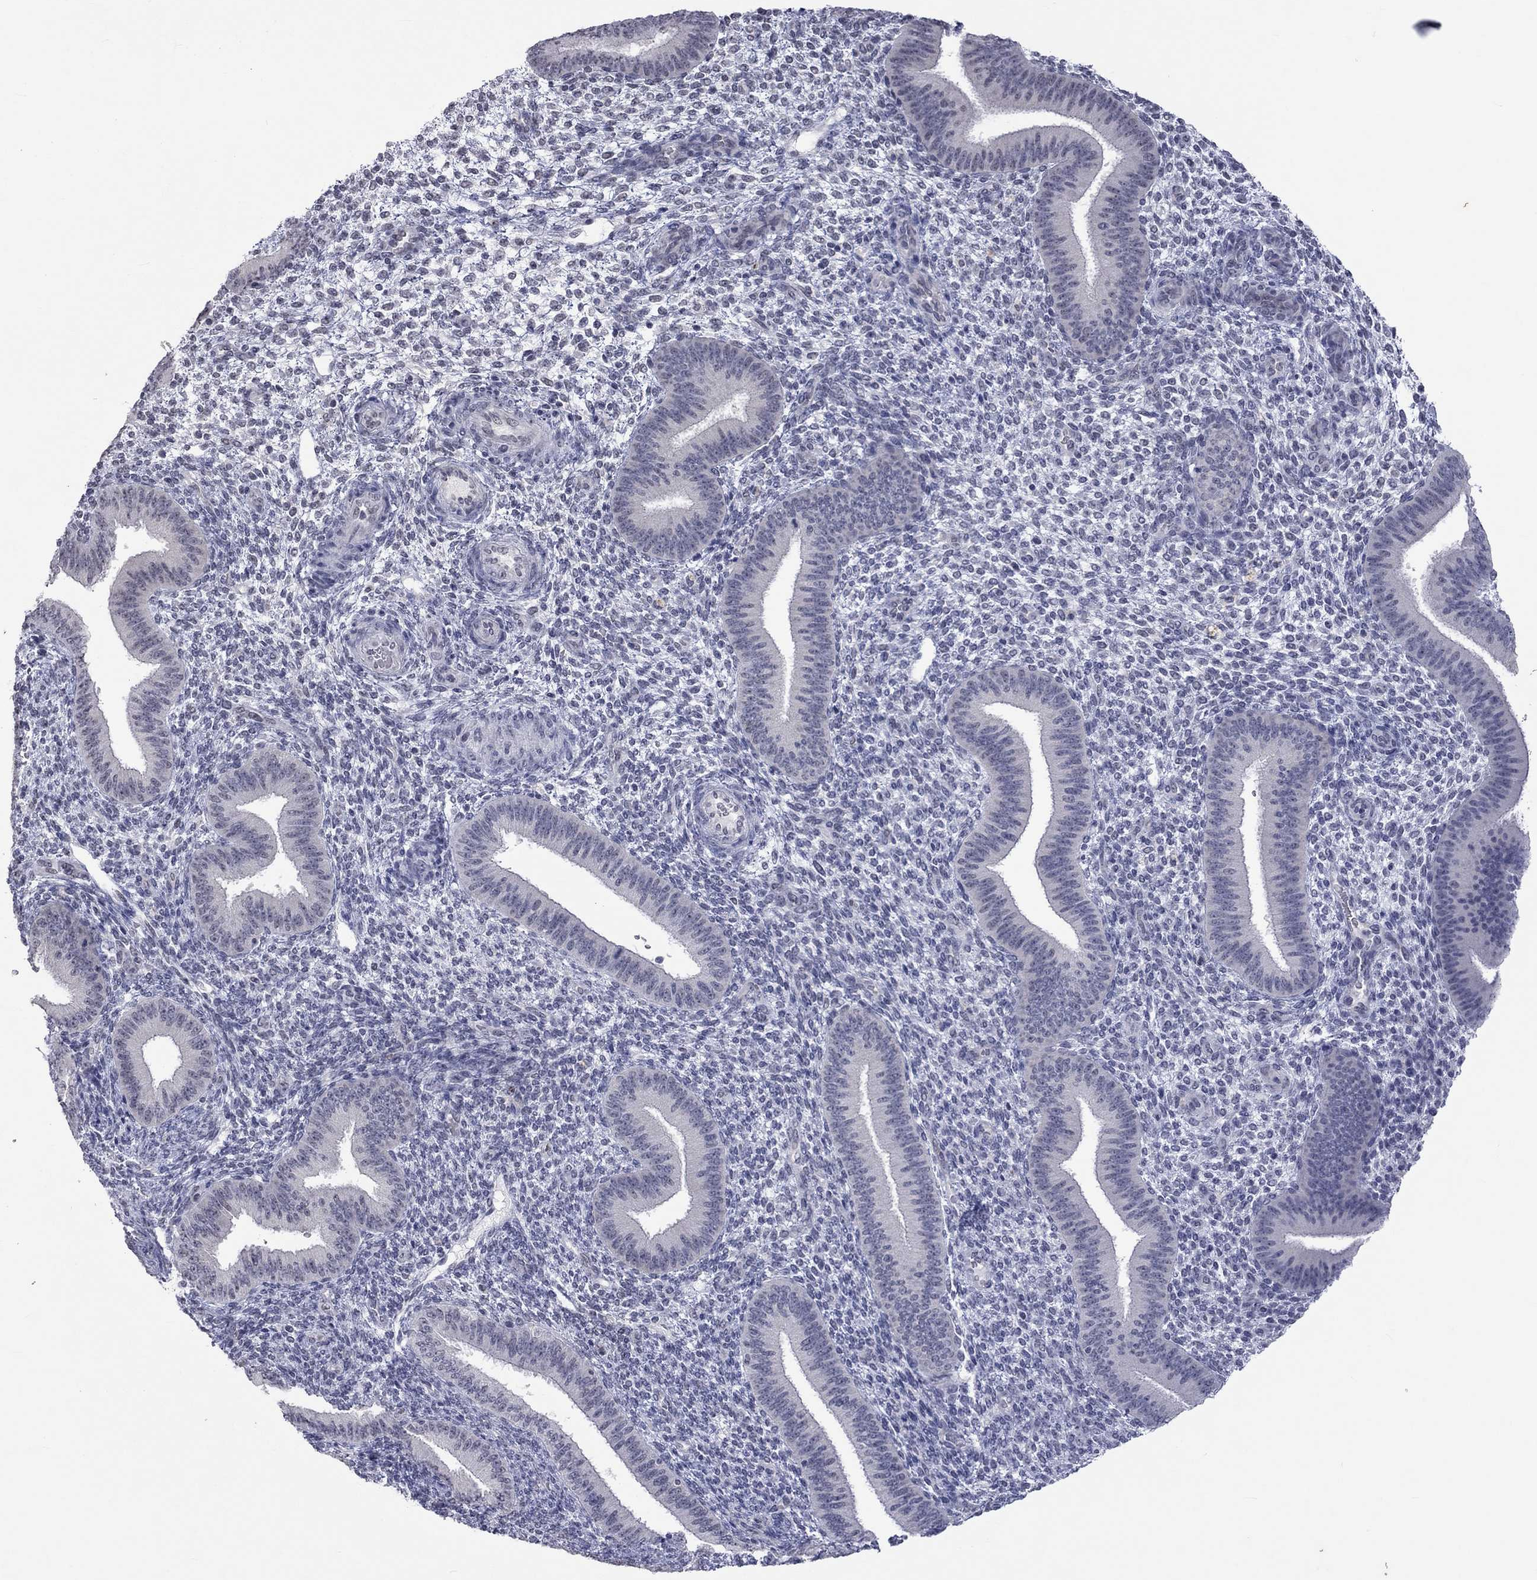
{"staining": {"intensity": "negative", "quantity": "none", "location": "none"}, "tissue": "endometrium", "cell_type": "Cells in endometrial stroma", "image_type": "normal", "snomed": [{"axis": "morphology", "description": "Normal tissue, NOS"}, {"axis": "topography", "description": "Endometrium"}], "caption": "This is a image of immunohistochemistry (IHC) staining of benign endometrium, which shows no positivity in cells in endometrial stroma.", "gene": "TMEM143", "patient": {"sex": "female", "age": 39}}